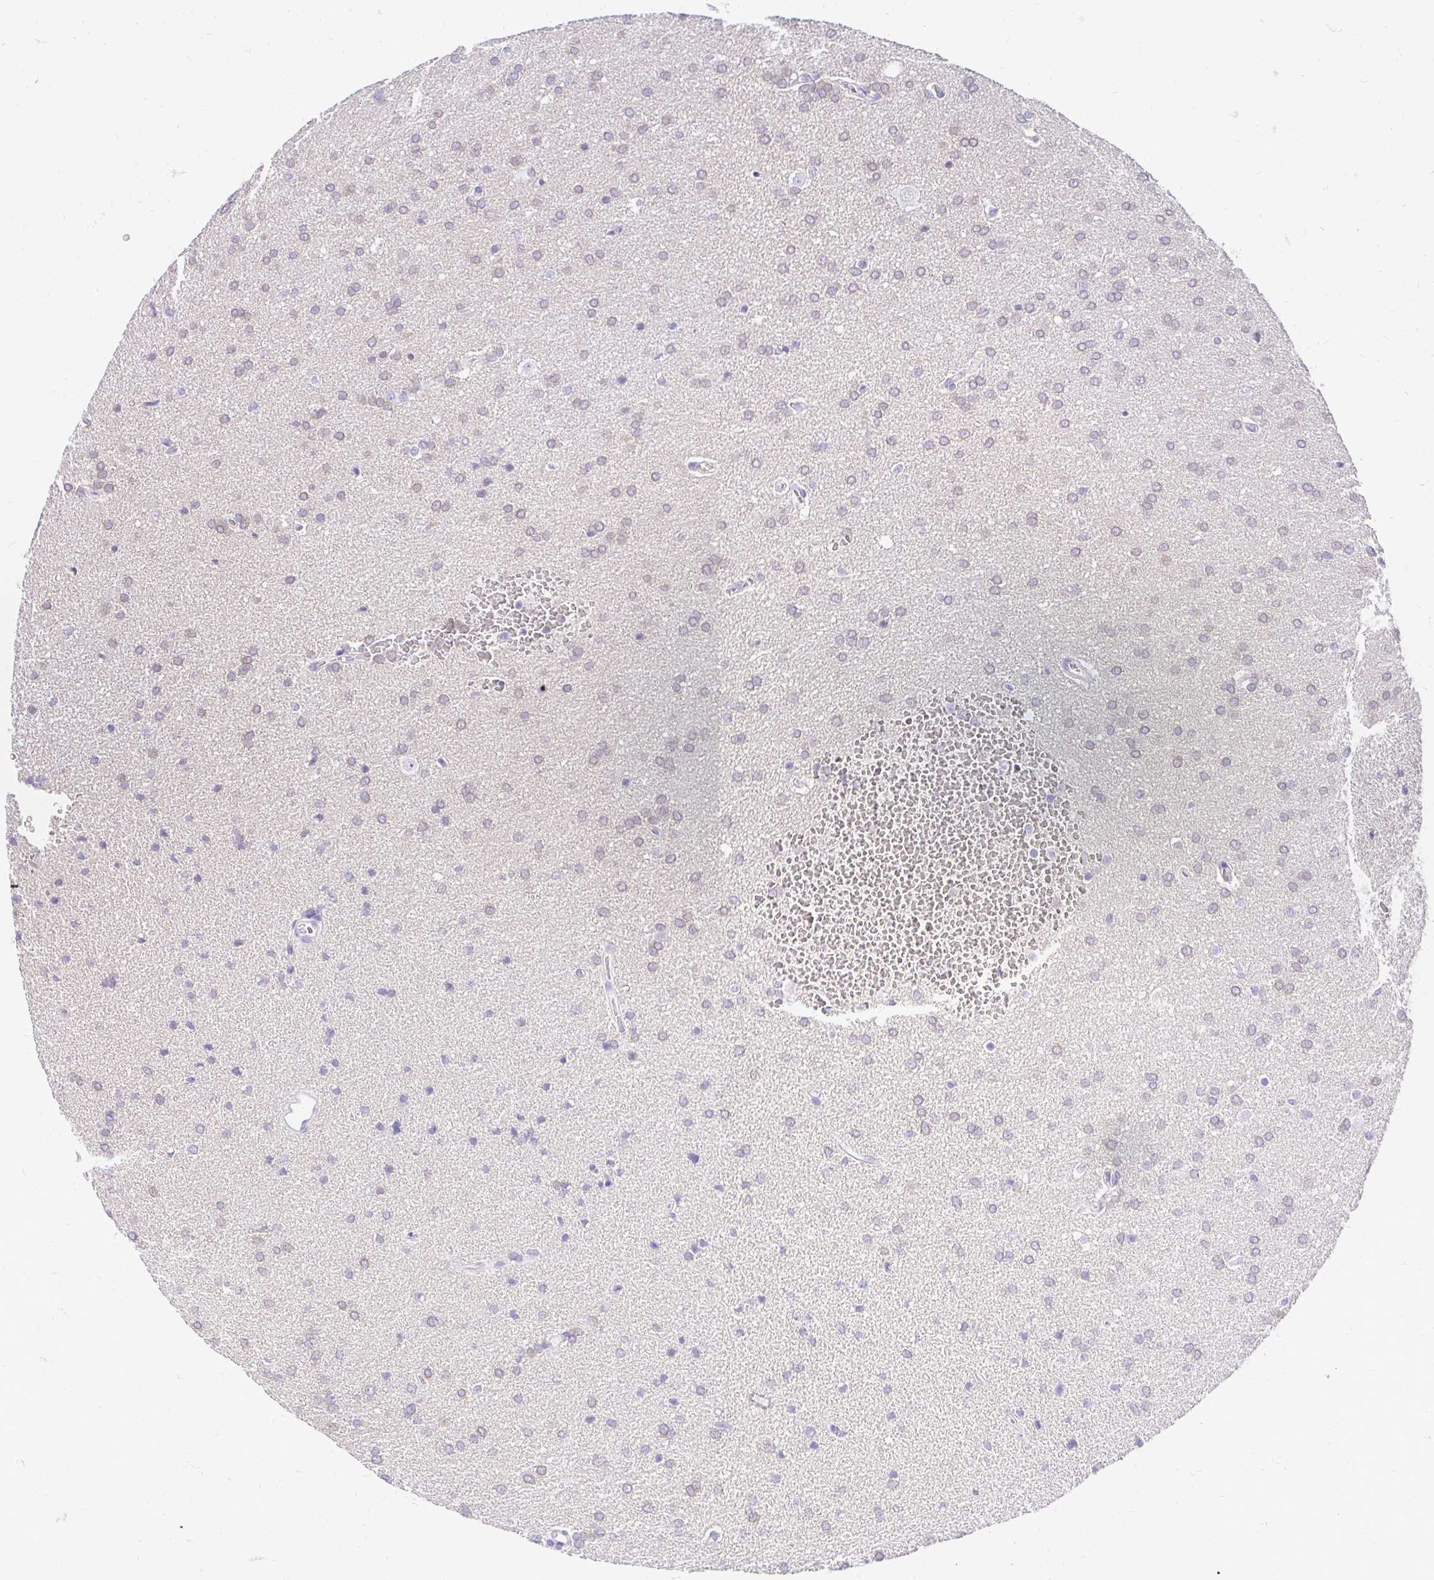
{"staining": {"intensity": "negative", "quantity": "none", "location": "none"}, "tissue": "glioma", "cell_type": "Tumor cells", "image_type": "cancer", "snomed": [{"axis": "morphology", "description": "Glioma, malignant, Low grade"}, {"axis": "topography", "description": "Brain"}], "caption": "This is an IHC histopathology image of malignant glioma (low-grade). There is no staining in tumor cells.", "gene": "FATE1", "patient": {"sex": "female", "age": 34}}